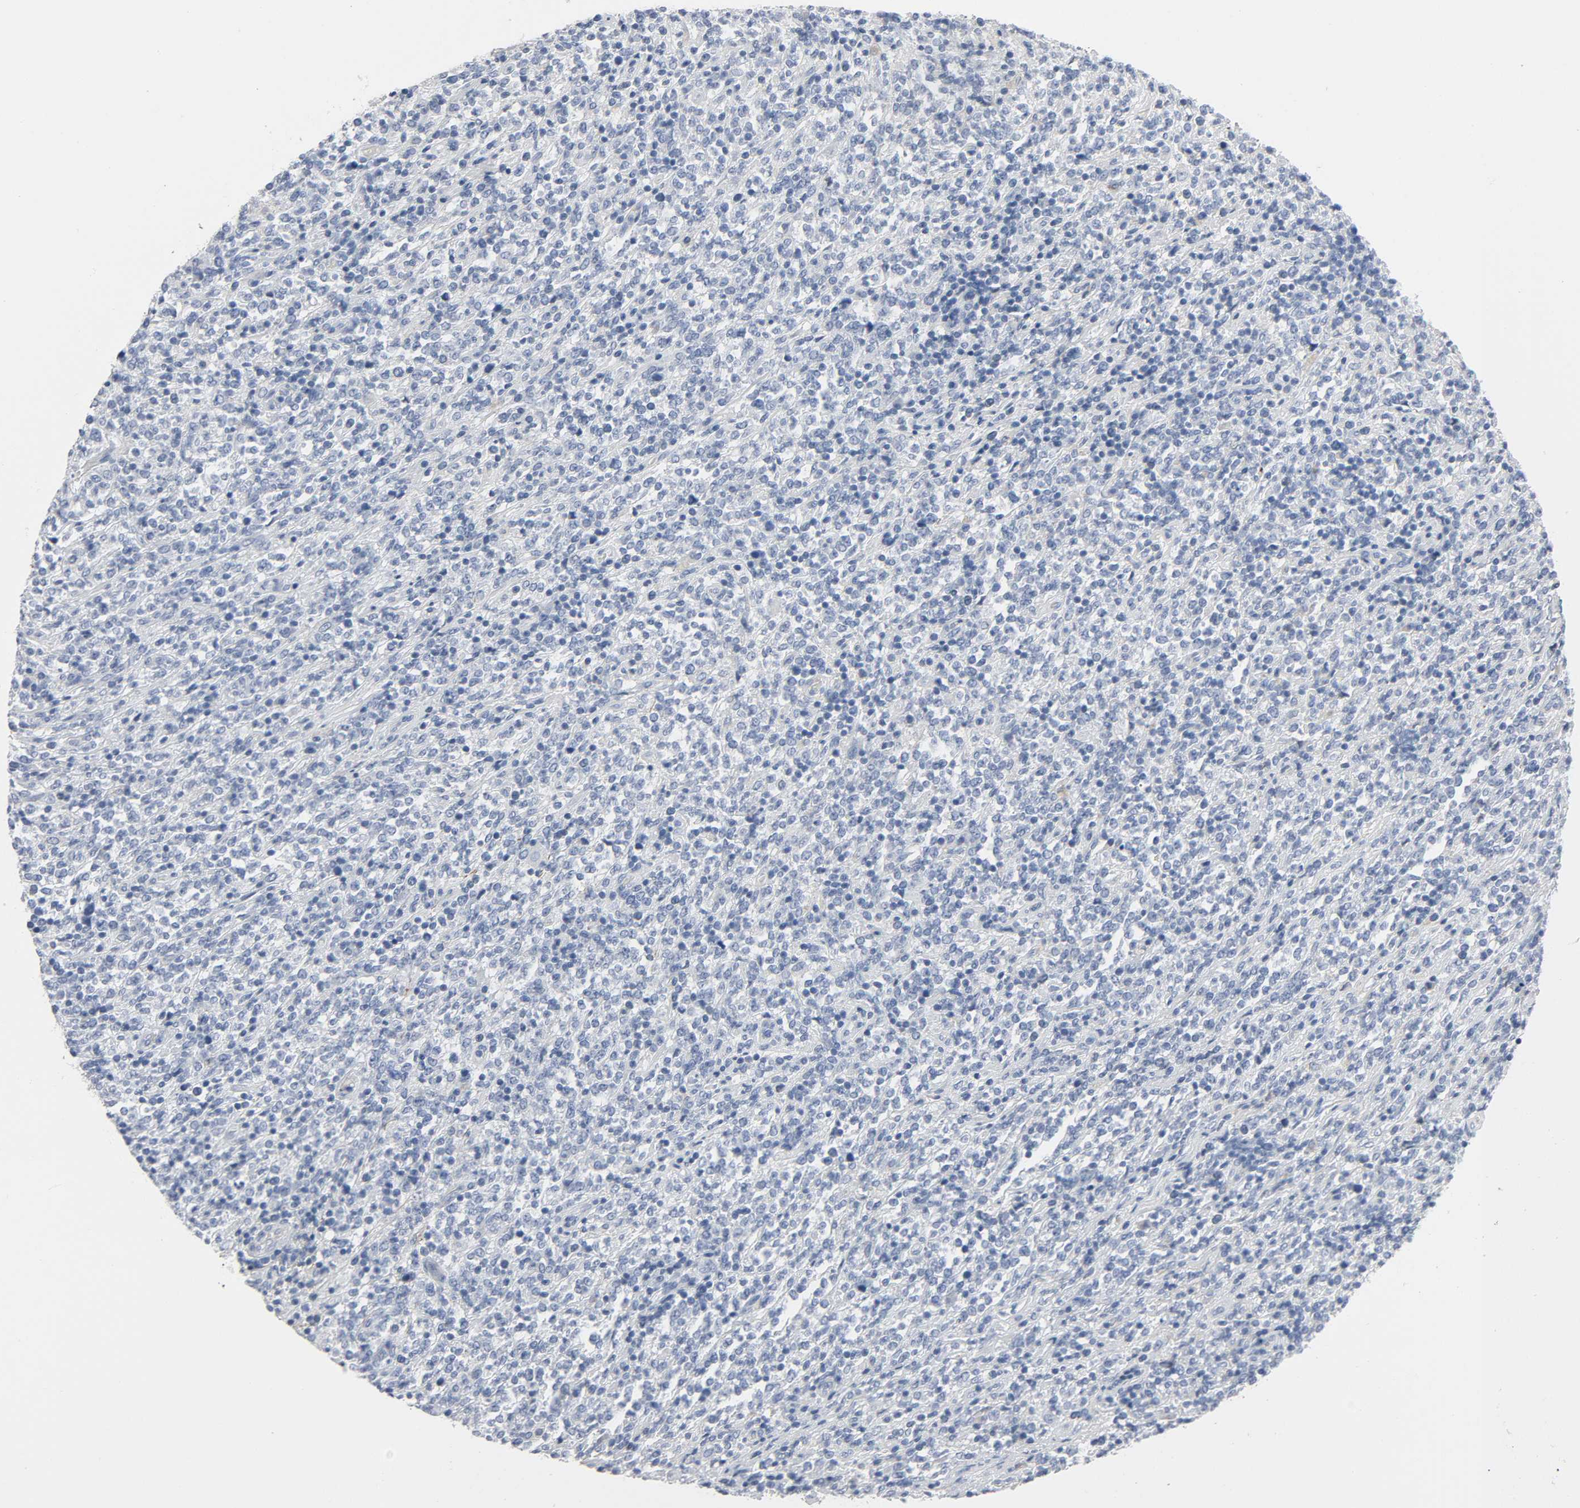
{"staining": {"intensity": "negative", "quantity": "none", "location": "none"}, "tissue": "lymphoma", "cell_type": "Tumor cells", "image_type": "cancer", "snomed": [{"axis": "morphology", "description": "Malignant lymphoma, non-Hodgkin's type, High grade"}, {"axis": "topography", "description": "Soft tissue"}], "caption": "Tumor cells show no significant staining in lymphoma.", "gene": "FBLN5", "patient": {"sex": "male", "age": 18}}